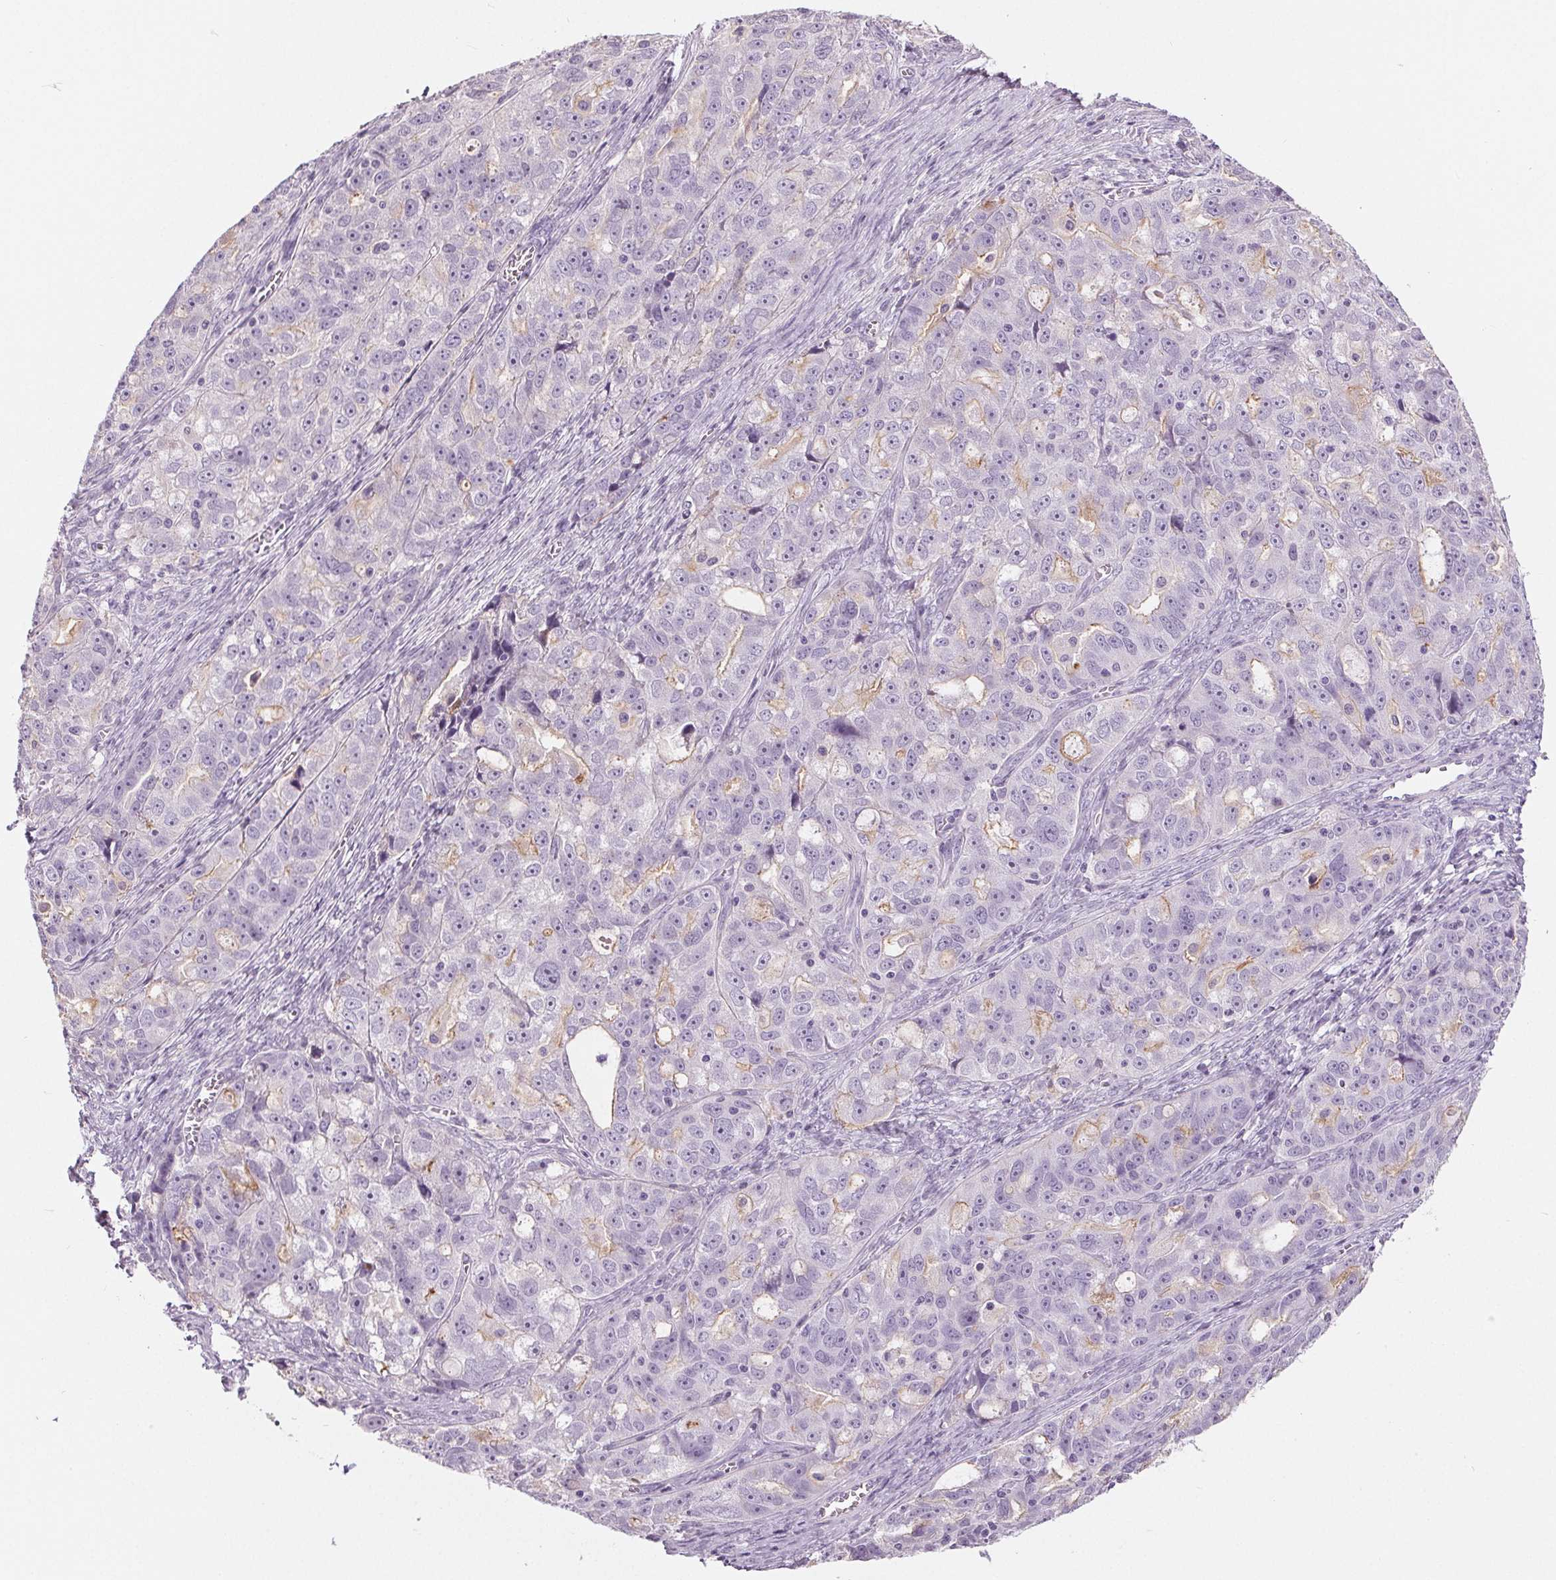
{"staining": {"intensity": "weak", "quantity": "<25%", "location": "cytoplasmic/membranous"}, "tissue": "ovarian cancer", "cell_type": "Tumor cells", "image_type": "cancer", "snomed": [{"axis": "morphology", "description": "Cystadenocarcinoma, serous, NOS"}, {"axis": "topography", "description": "Ovary"}], "caption": "Tumor cells show no significant positivity in ovarian cancer (serous cystadenocarcinoma). (IHC, brightfield microscopy, high magnification).", "gene": "MISP", "patient": {"sex": "female", "age": 51}}